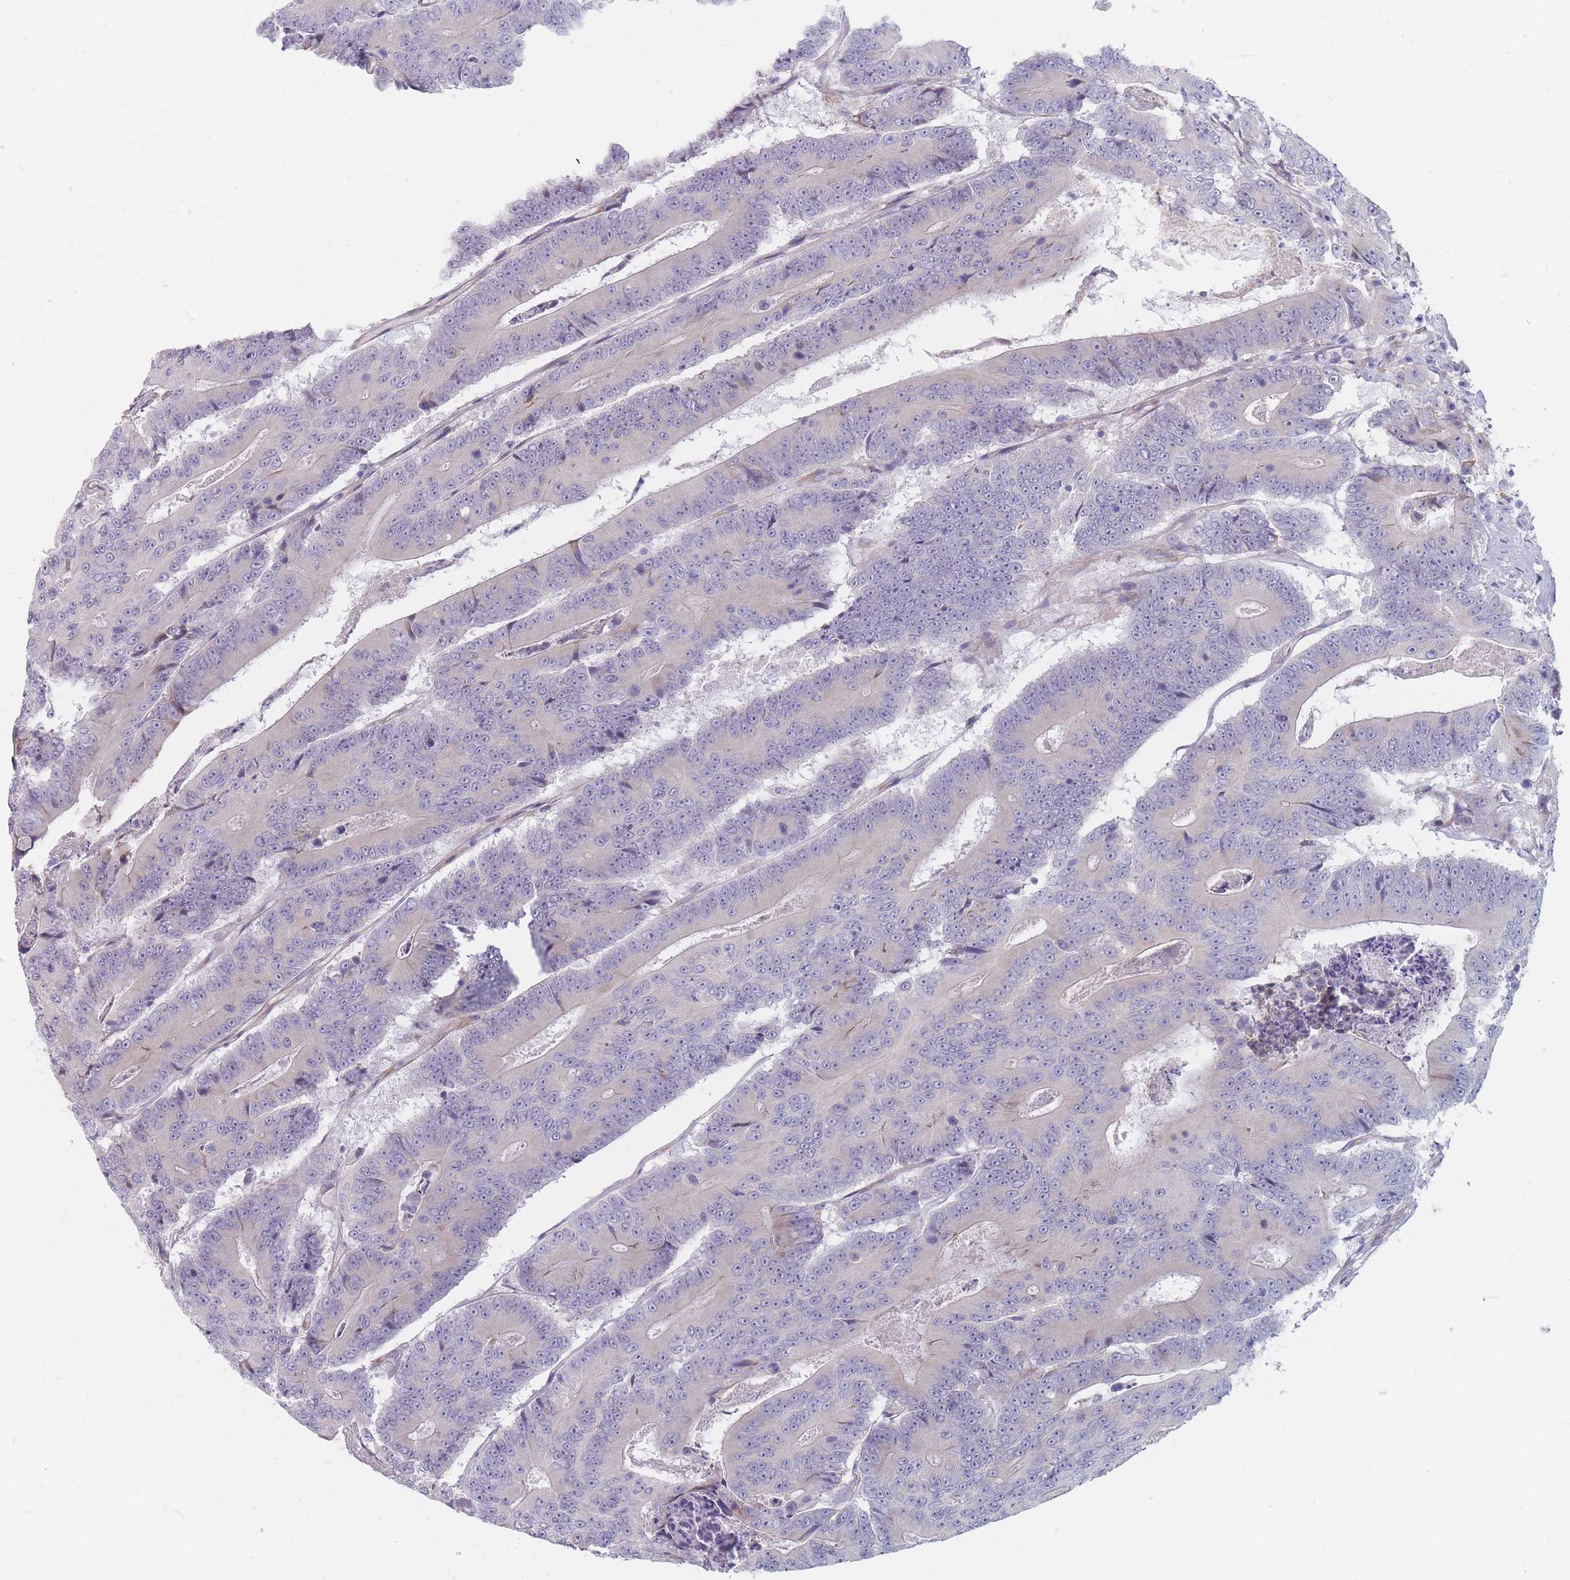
{"staining": {"intensity": "negative", "quantity": "none", "location": "none"}, "tissue": "colorectal cancer", "cell_type": "Tumor cells", "image_type": "cancer", "snomed": [{"axis": "morphology", "description": "Adenocarcinoma, NOS"}, {"axis": "topography", "description": "Colon"}], "caption": "Immunohistochemistry photomicrograph of colorectal cancer (adenocarcinoma) stained for a protein (brown), which reveals no staining in tumor cells.", "gene": "ERBIN", "patient": {"sex": "male", "age": 83}}